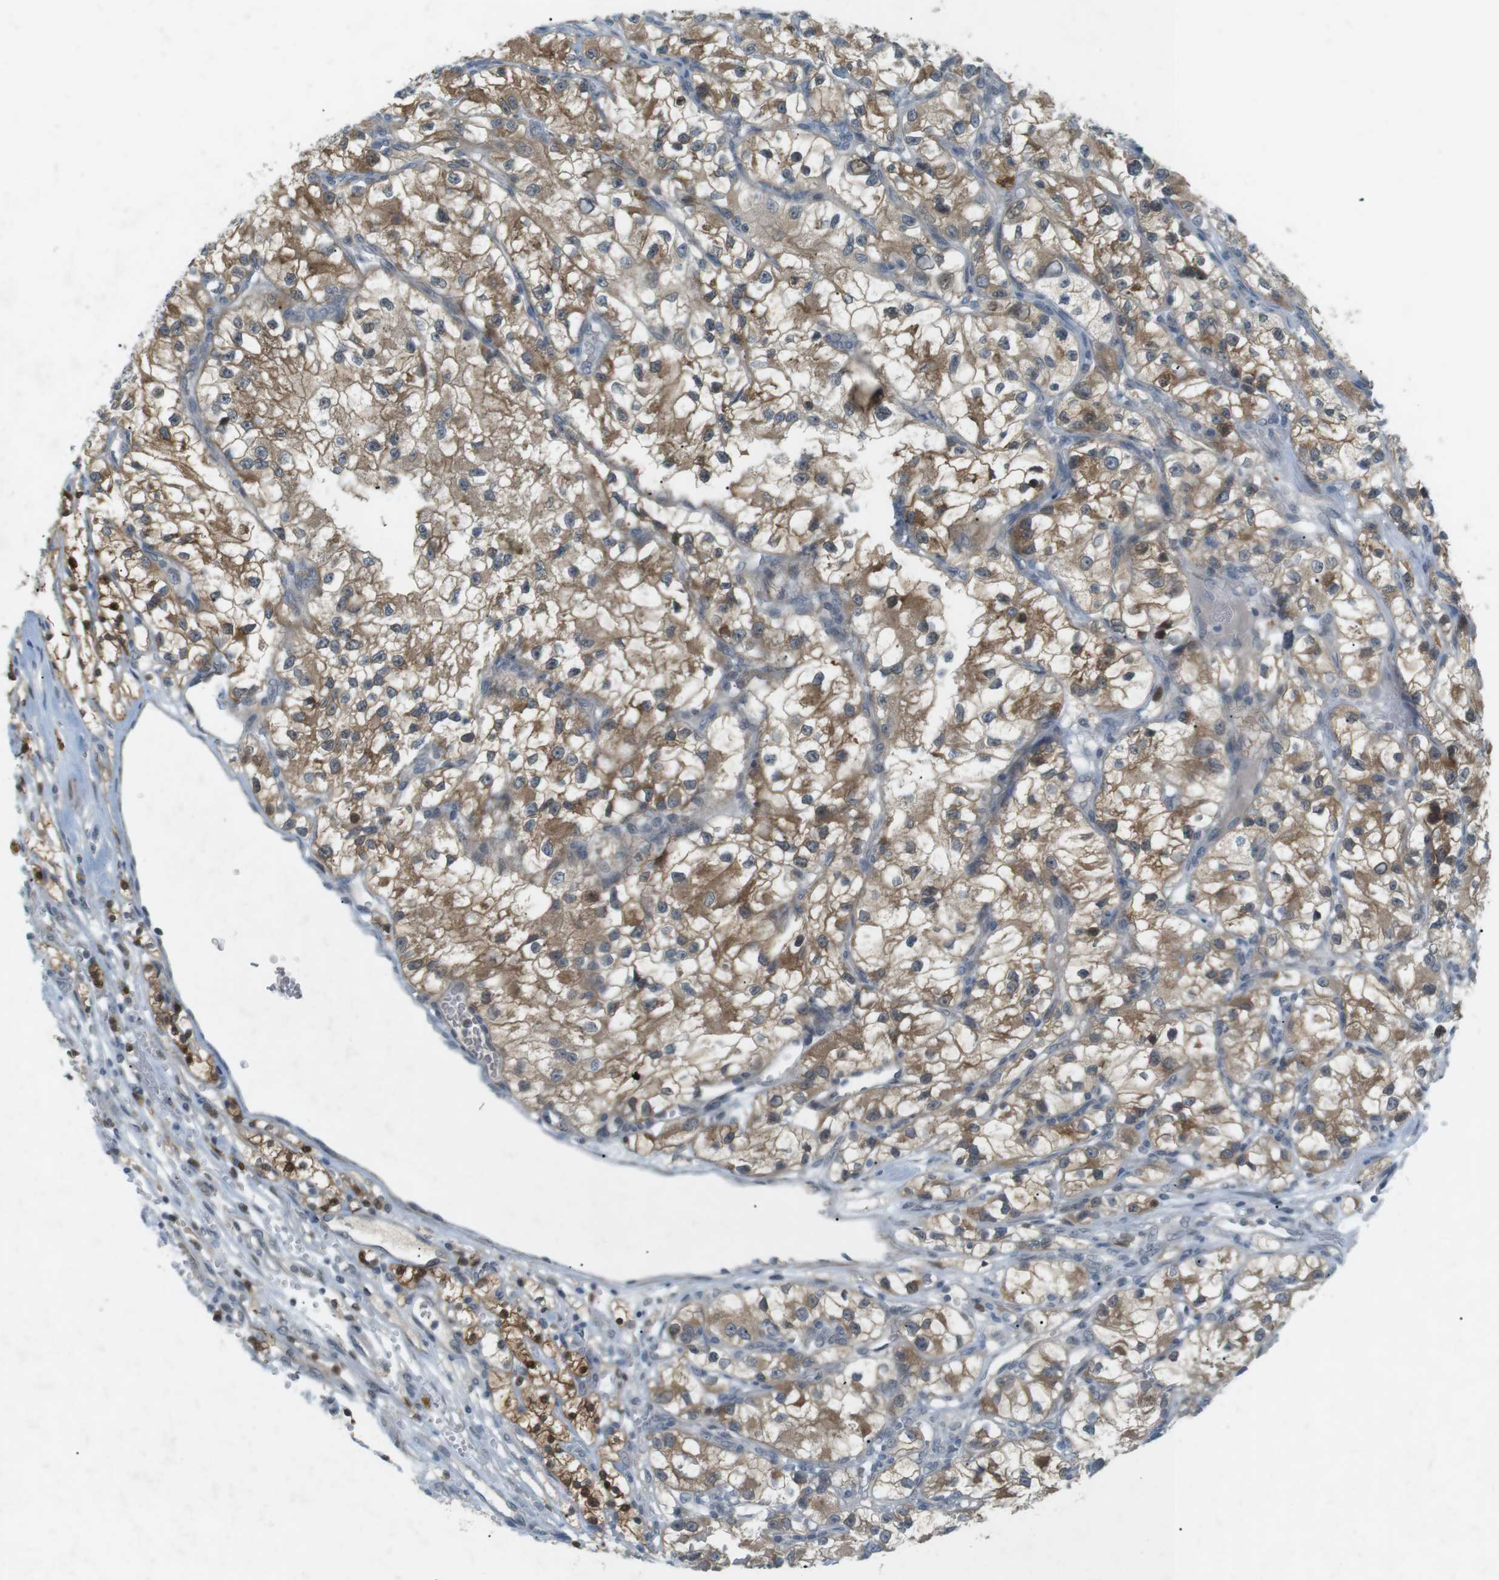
{"staining": {"intensity": "moderate", "quantity": ">75%", "location": "cytoplasmic/membranous,nuclear"}, "tissue": "renal cancer", "cell_type": "Tumor cells", "image_type": "cancer", "snomed": [{"axis": "morphology", "description": "Adenocarcinoma, NOS"}, {"axis": "topography", "description": "Kidney"}], "caption": "A brown stain highlights moderate cytoplasmic/membranous and nuclear positivity of a protein in human renal cancer tumor cells.", "gene": "RTN3", "patient": {"sex": "female", "age": 57}}